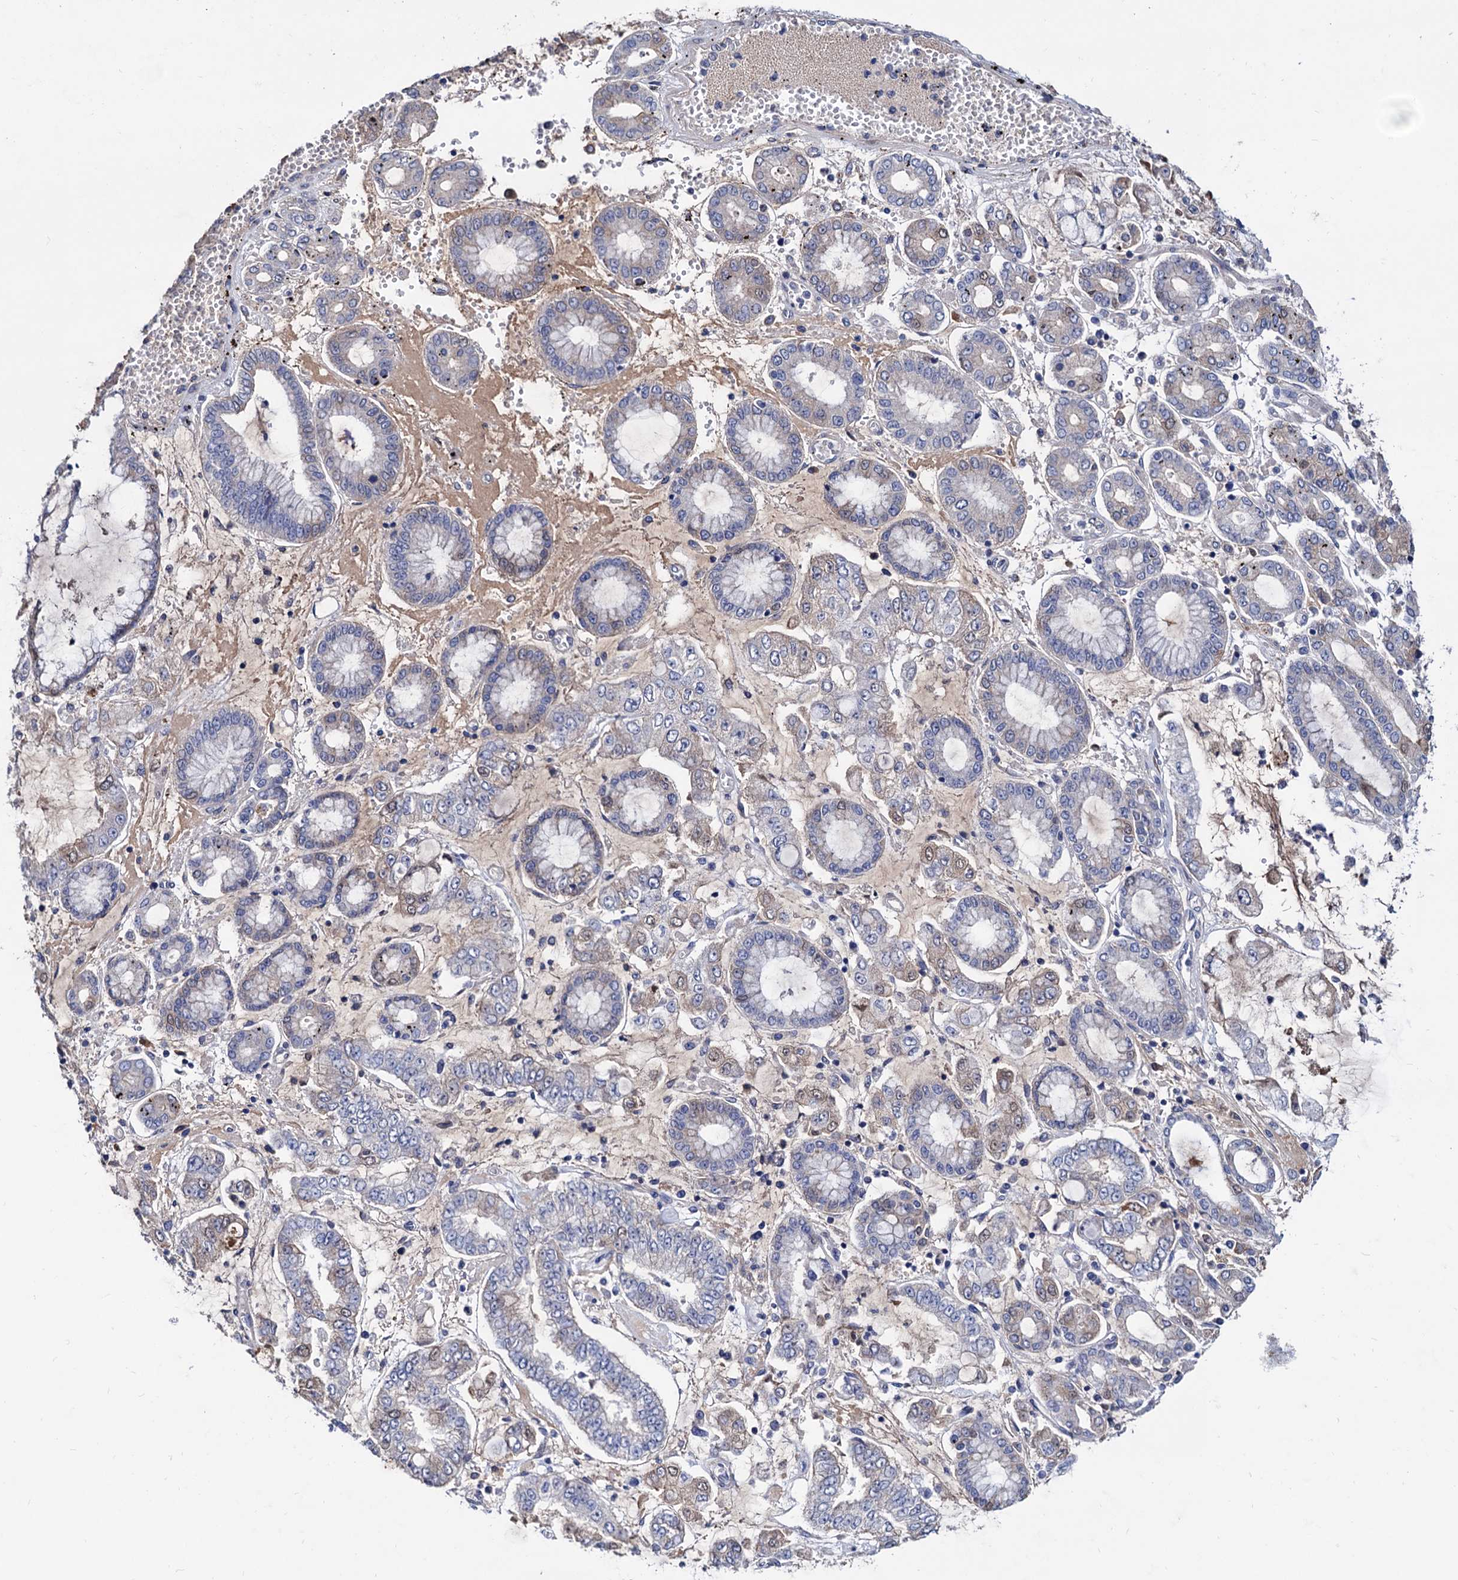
{"staining": {"intensity": "weak", "quantity": "<25%", "location": "cytoplasmic/membranous"}, "tissue": "stomach cancer", "cell_type": "Tumor cells", "image_type": "cancer", "snomed": [{"axis": "morphology", "description": "Adenocarcinoma, NOS"}, {"axis": "topography", "description": "Stomach"}], "caption": "Immunohistochemistry micrograph of neoplastic tissue: human adenocarcinoma (stomach) stained with DAB (3,3'-diaminobenzidine) reveals no significant protein staining in tumor cells. Brightfield microscopy of immunohistochemistry stained with DAB (brown) and hematoxylin (blue), captured at high magnification.", "gene": "NPAS4", "patient": {"sex": "male", "age": 76}}